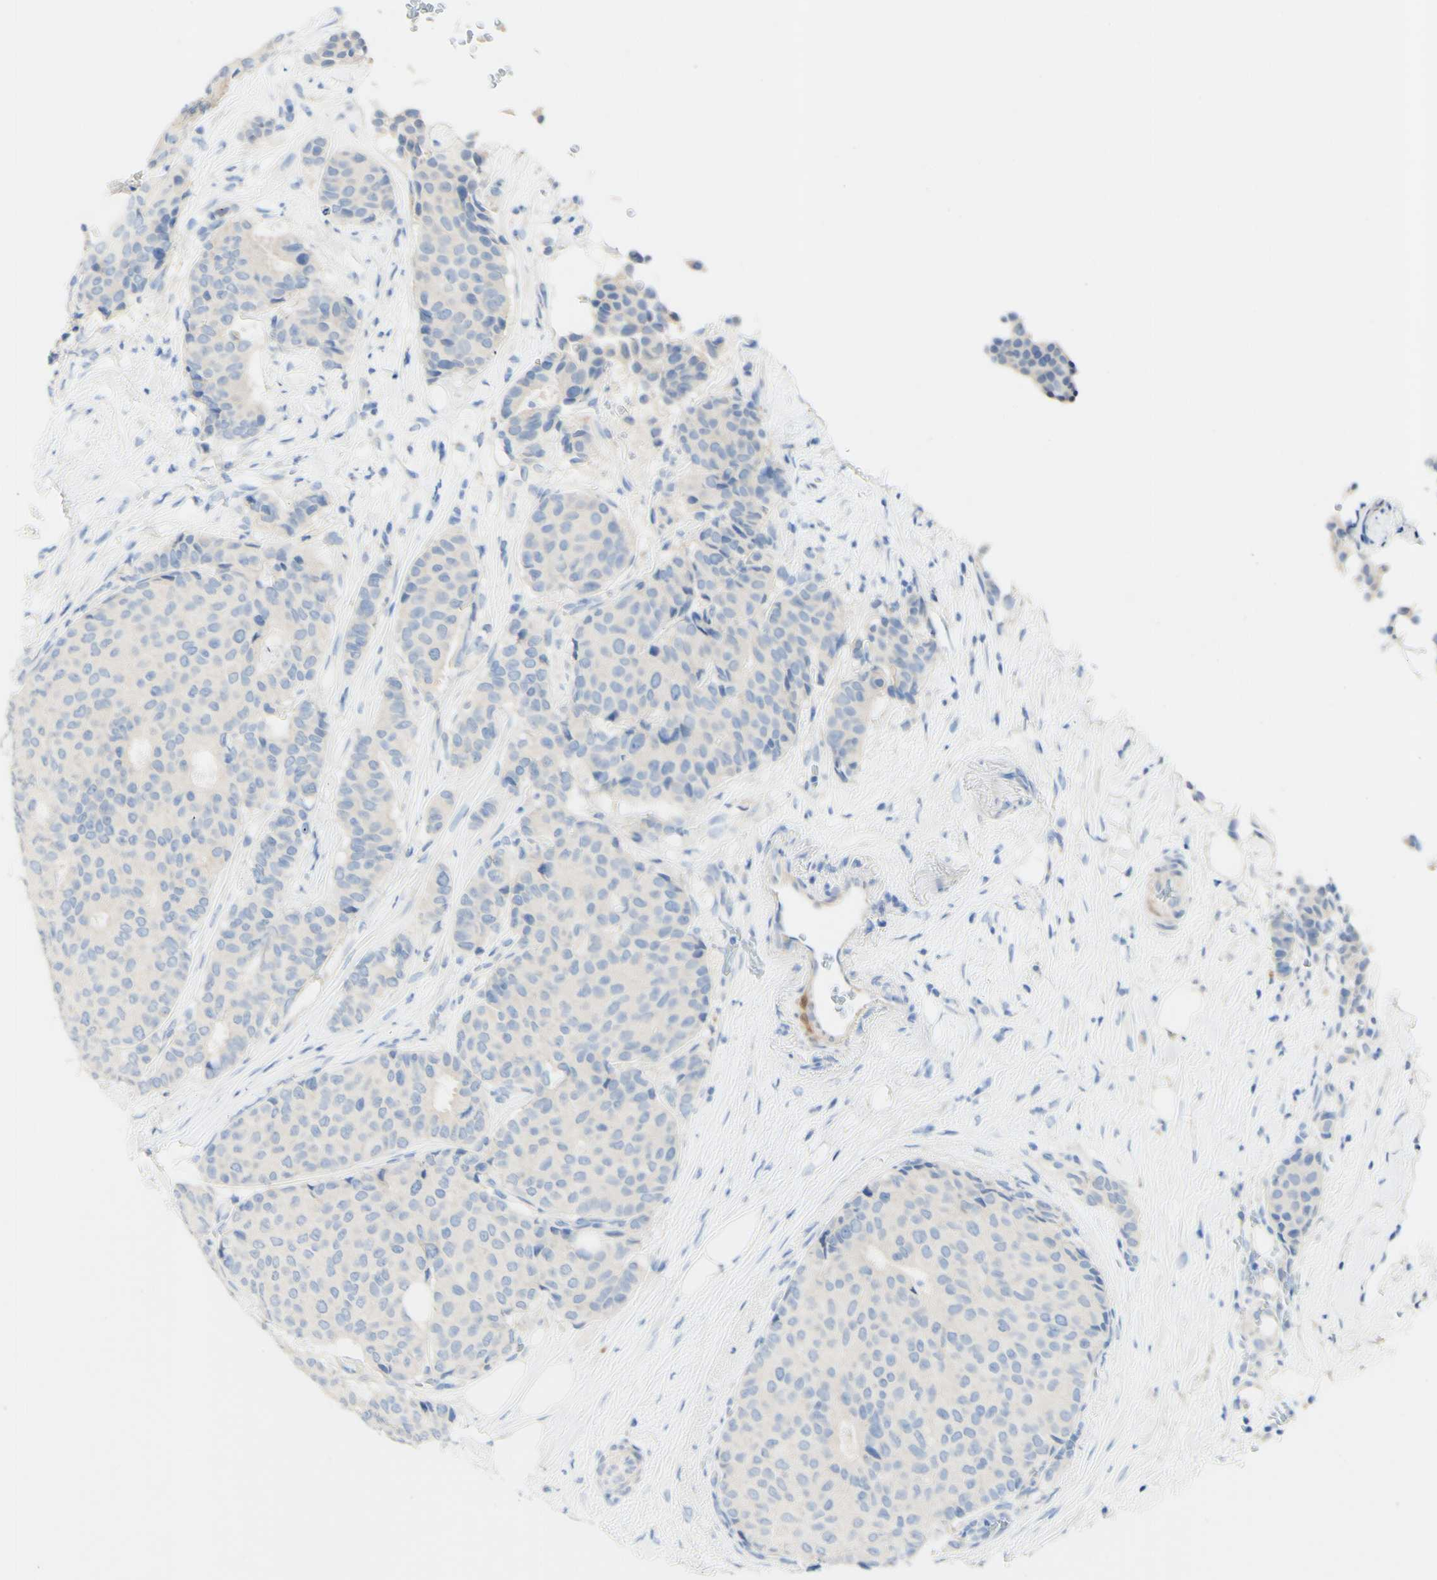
{"staining": {"intensity": "negative", "quantity": "none", "location": "none"}, "tissue": "breast cancer", "cell_type": "Tumor cells", "image_type": "cancer", "snomed": [{"axis": "morphology", "description": "Duct carcinoma"}, {"axis": "topography", "description": "Breast"}], "caption": "DAB immunohistochemical staining of breast cancer (invasive ductal carcinoma) demonstrates no significant staining in tumor cells.", "gene": "FGF4", "patient": {"sex": "female", "age": 75}}